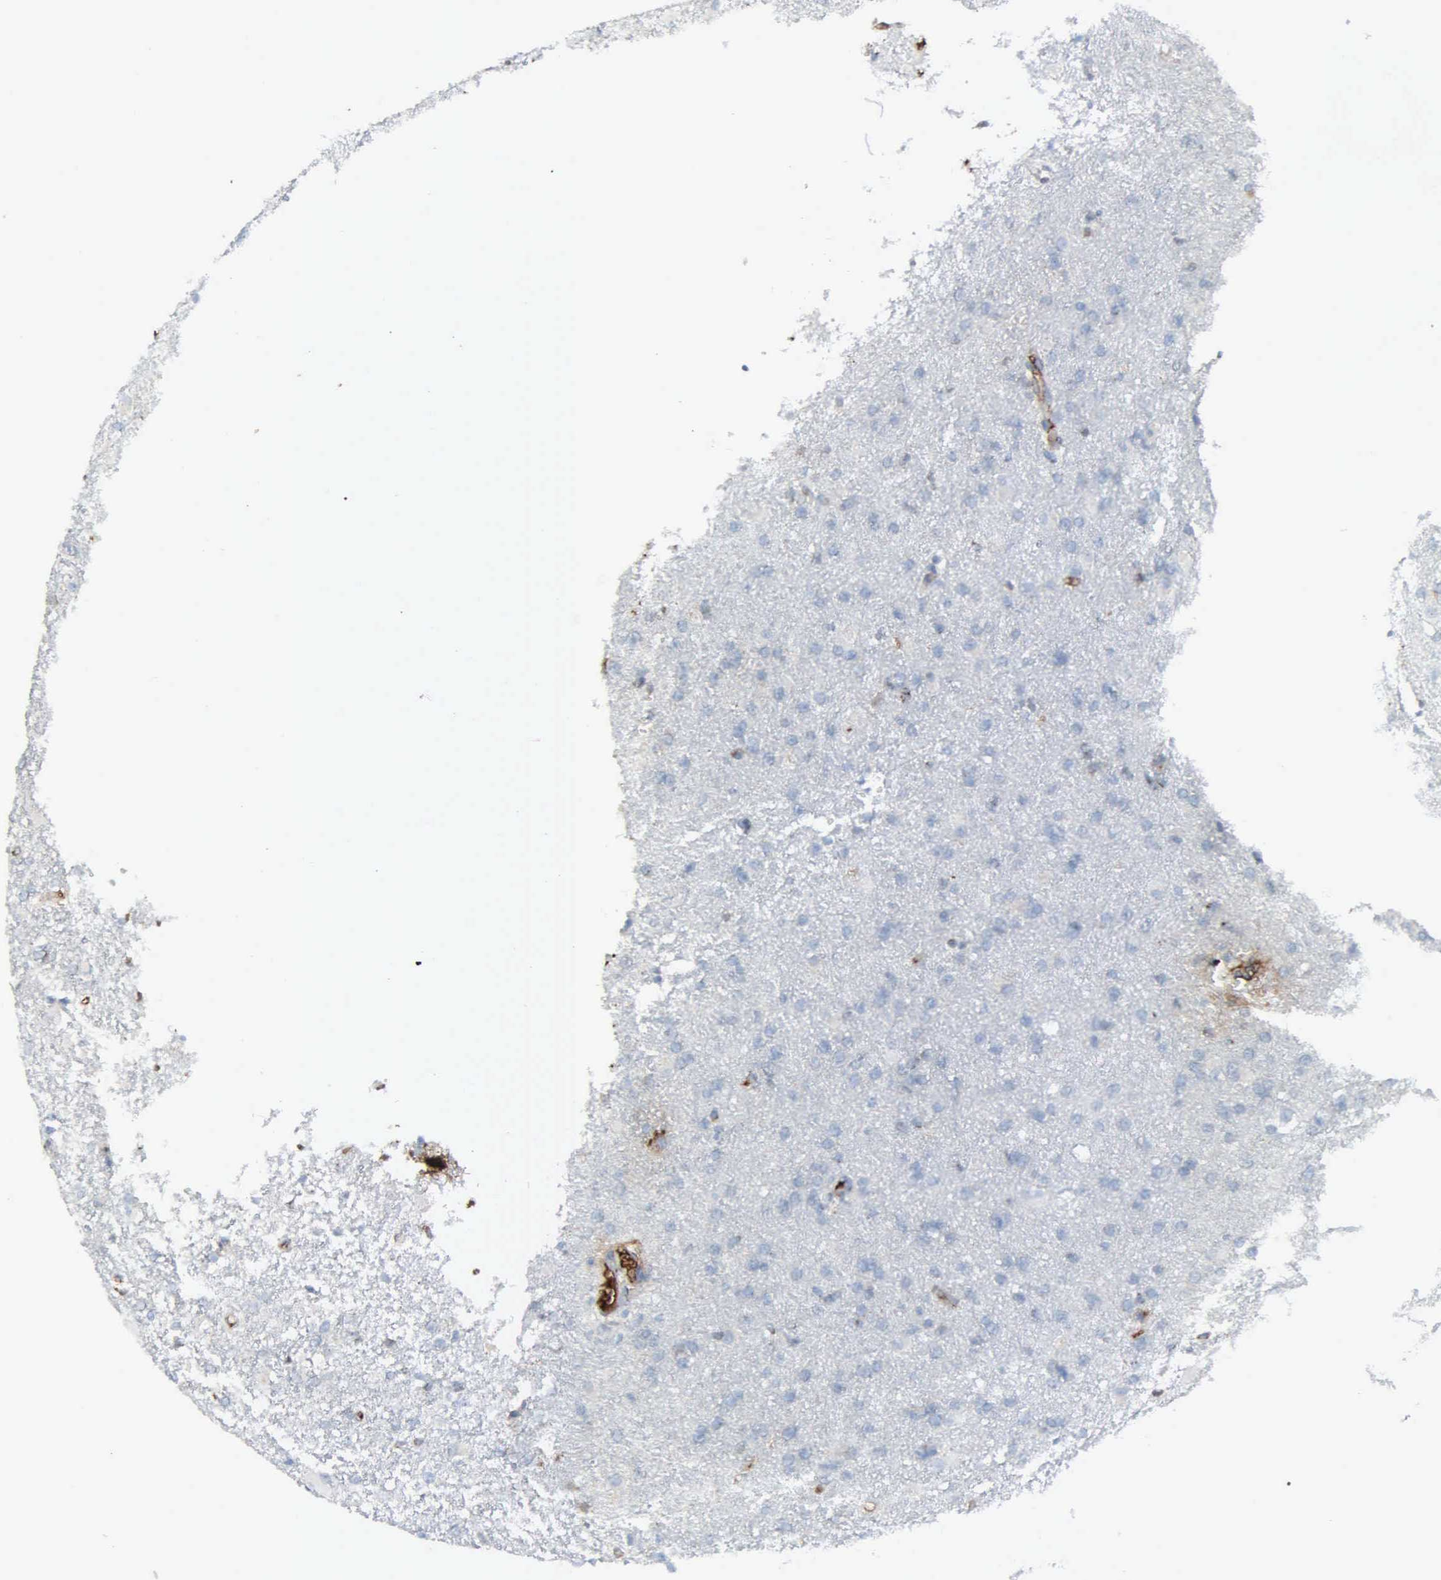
{"staining": {"intensity": "negative", "quantity": "none", "location": "none"}, "tissue": "glioma", "cell_type": "Tumor cells", "image_type": "cancer", "snomed": [{"axis": "morphology", "description": "Glioma, malignant, High grade"}, {"axis": "topography", "description": "Brain"}], "caption": "Tumor cells are negative for brown protein staining in malignant high-grade glioma.", "gene": "FN1", "patient": {"sex": "male", "age": 68}}